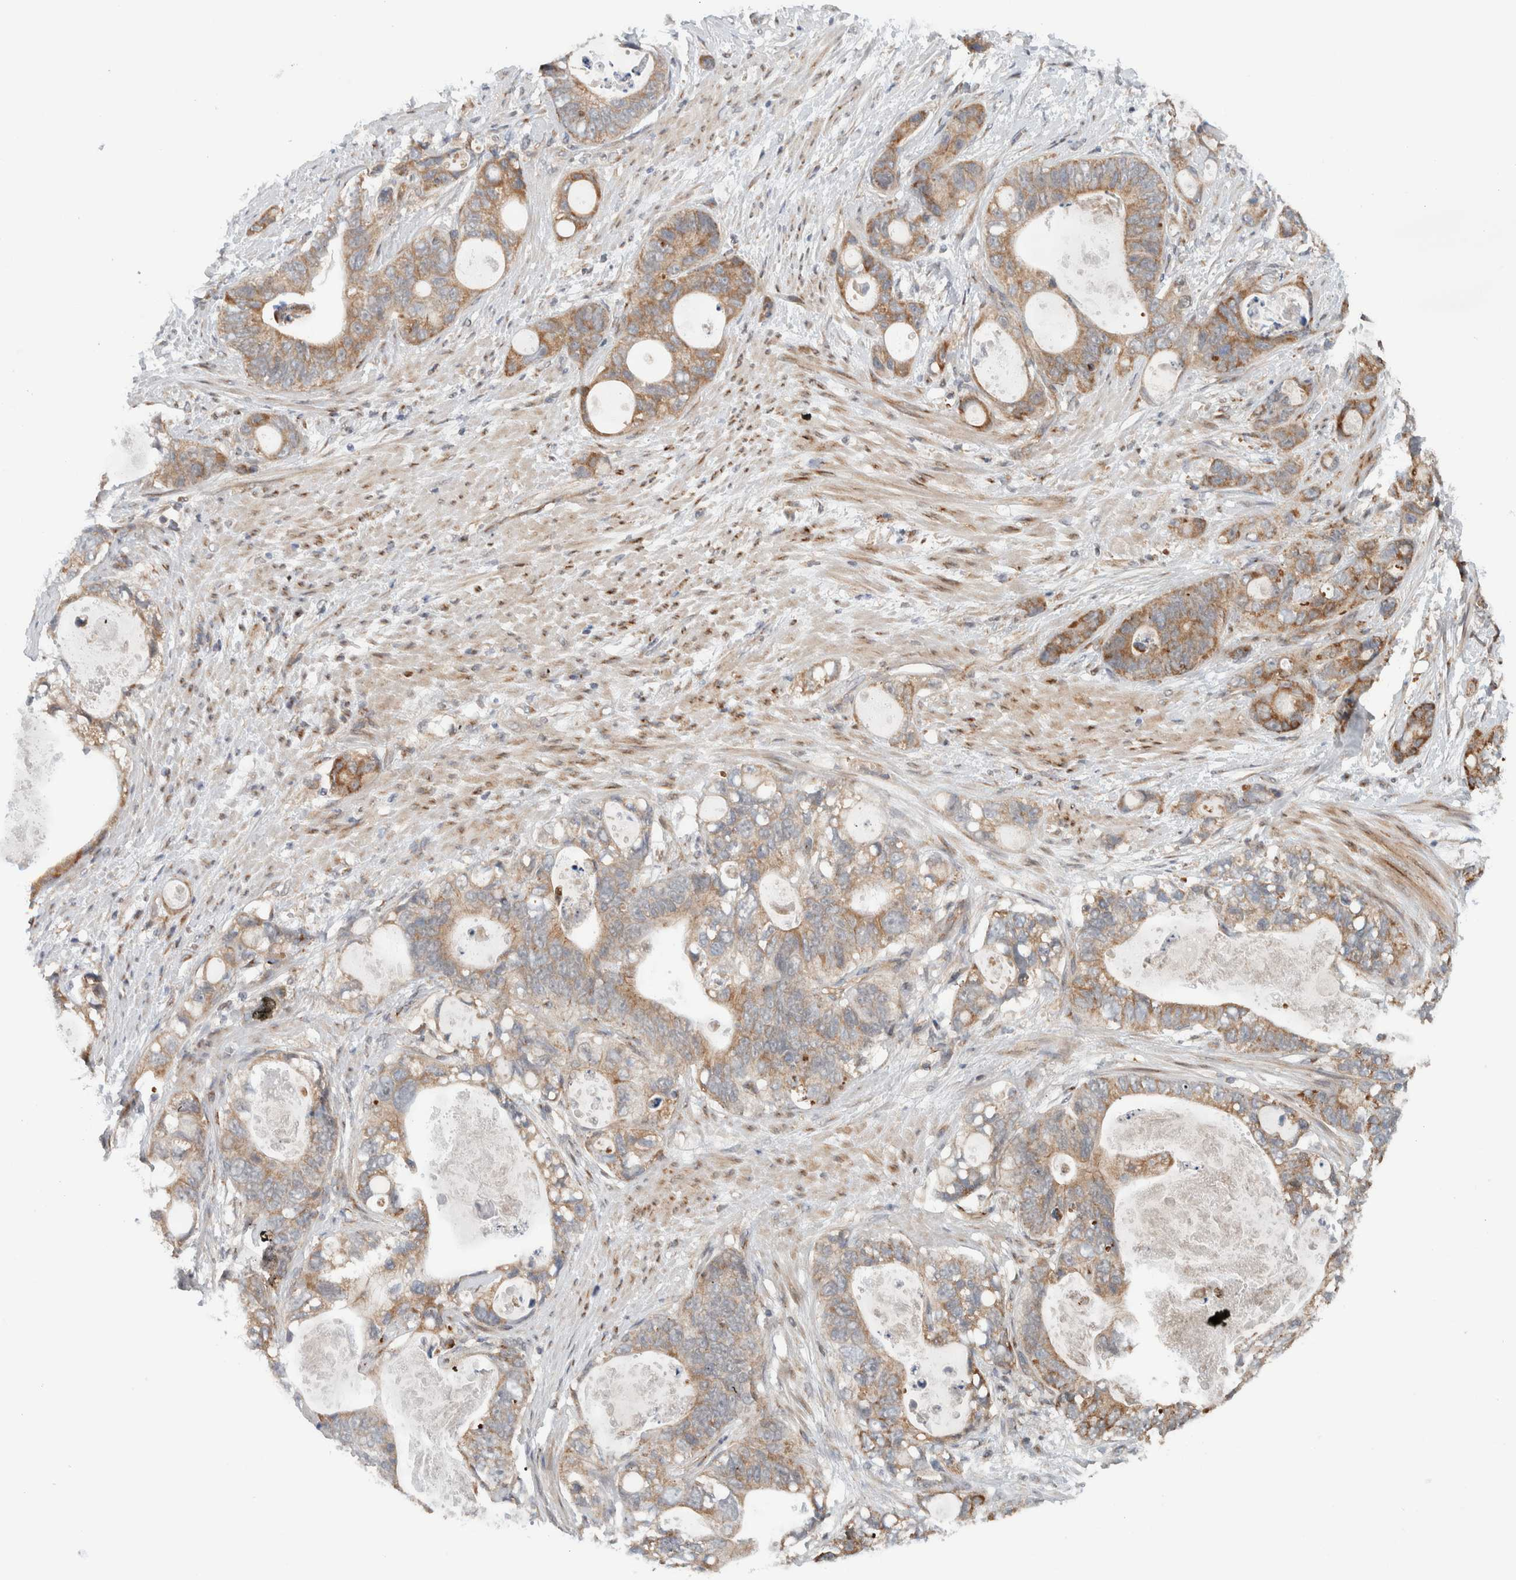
{"staining": {"intensity": "moderate", "quantity": ">75%", "location": "cytoplasmic/membranous"}, "tissue": "stomach cancer", "cell_type": "Tumor cells", "image_type": "cancer", "snomed": [{"axis": "morphology", "description": "Normal tissue, NOS"}, {"axis": "morphology", "description": "Adenocarcinoma, NOS"}, {"axis": "topography", "description": "Stomach"}], "caption": "A histopathology image of human stomach cancer (adenocarcinoma) stained for a protein displays moderate cytoplasmic/membranous brown staining in tumor cells.", "gene": "RERE", "patient": {"sex": "female", "age": 89}}